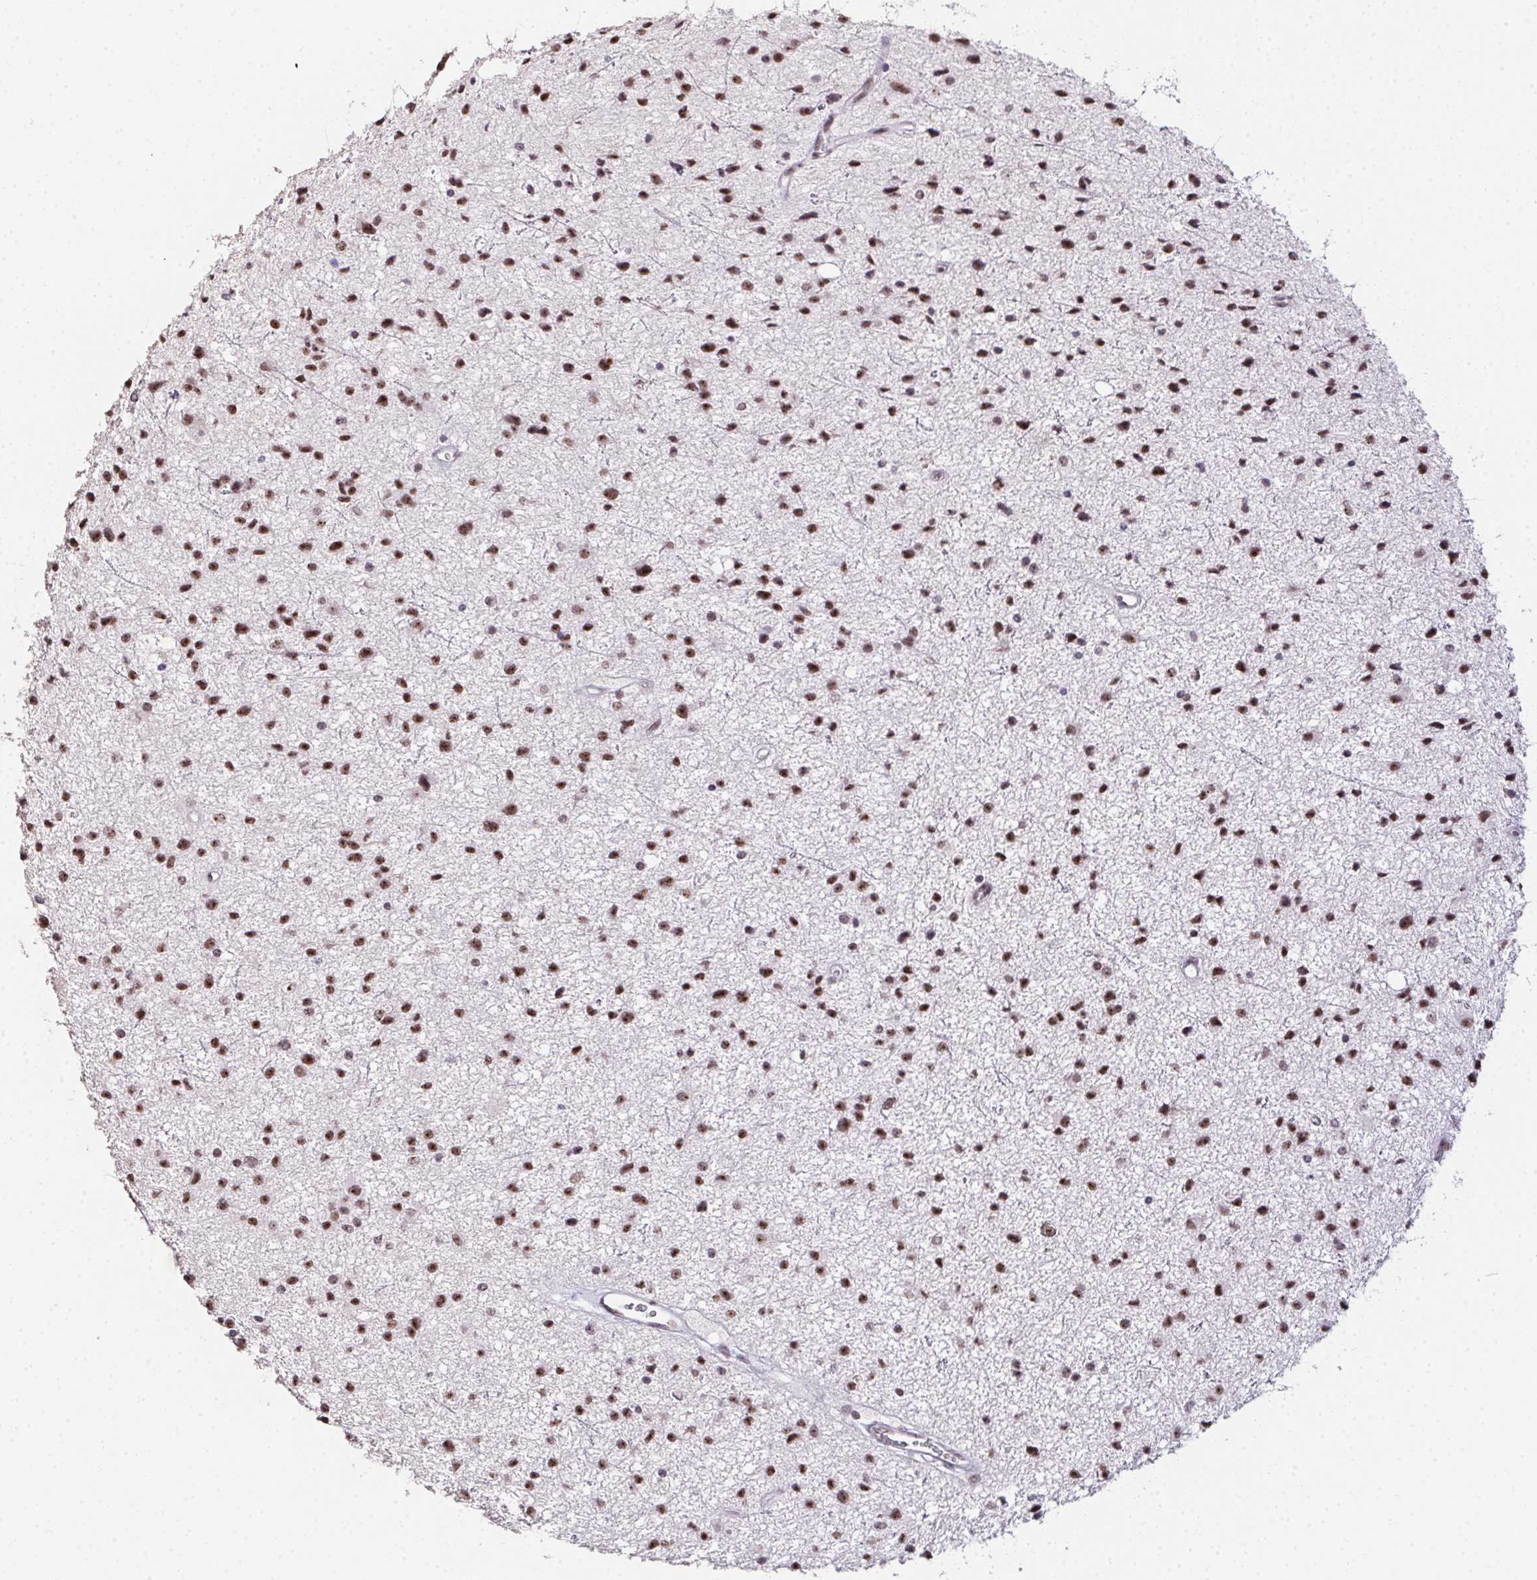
{"staining": {"intensity": "moderate", "quantity": ">75%", "location": "nuclear"}, "tissue": "glioma", "cell_type": "Tumor cells", "image_type": "cancer", "snomed": [{"axis": "morphology", "description": "Glioma, malignant, Low grade"}, {"axis": "topography", "description": "Brain"}], "caption": "Low-grade glioma (malignant) stained with a protein marker demonstrates moderate staining in tumor cells.", "gene": "ZNF800", "patient": {"sex": "male", "age": 43}}